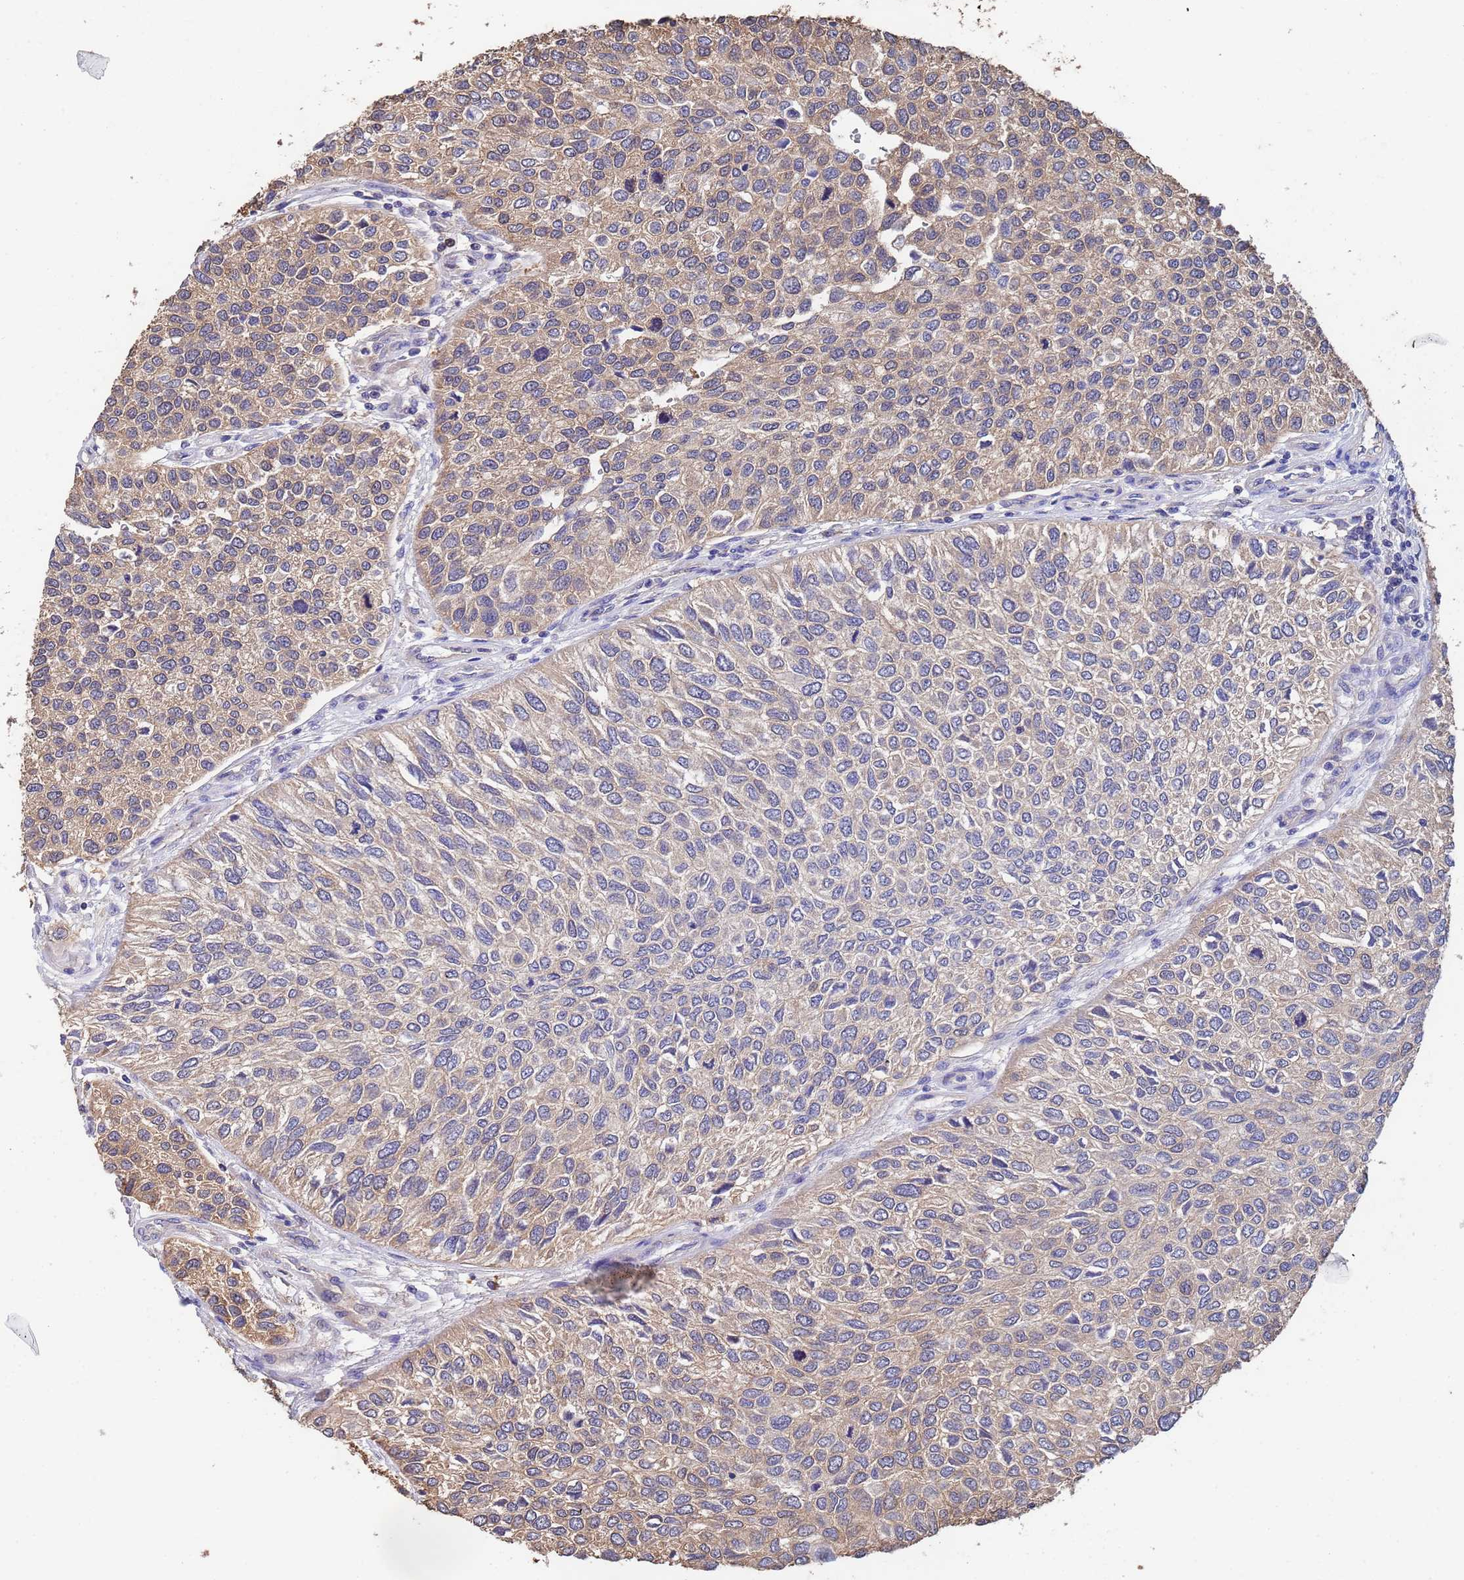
{"staining": {"intensity": "moderate", "quantity": "<25%", "location": "cytoplasmic/membranous"}, "tissue": "urothelial cancer", "cell_type": "Tumor cells", "image_type": "cancer", "snomed": [{"axis": "morphology", "description": "Urothelial carcinoma, NOS"}, {"axis": "topography", "description": "Urinary bladder"}], "caption": "IHC histopathology image of neoplastic tissue: urothelial cancer stained using IHC reveals low levels of moderate protein expression localized specifically in the cytoplasmic/membranous of tumor cells, appearing as a cytoplasmic/membranous brown color.", "gene": "FAM25A", "patient": {"sex": "male", "age": 55}}